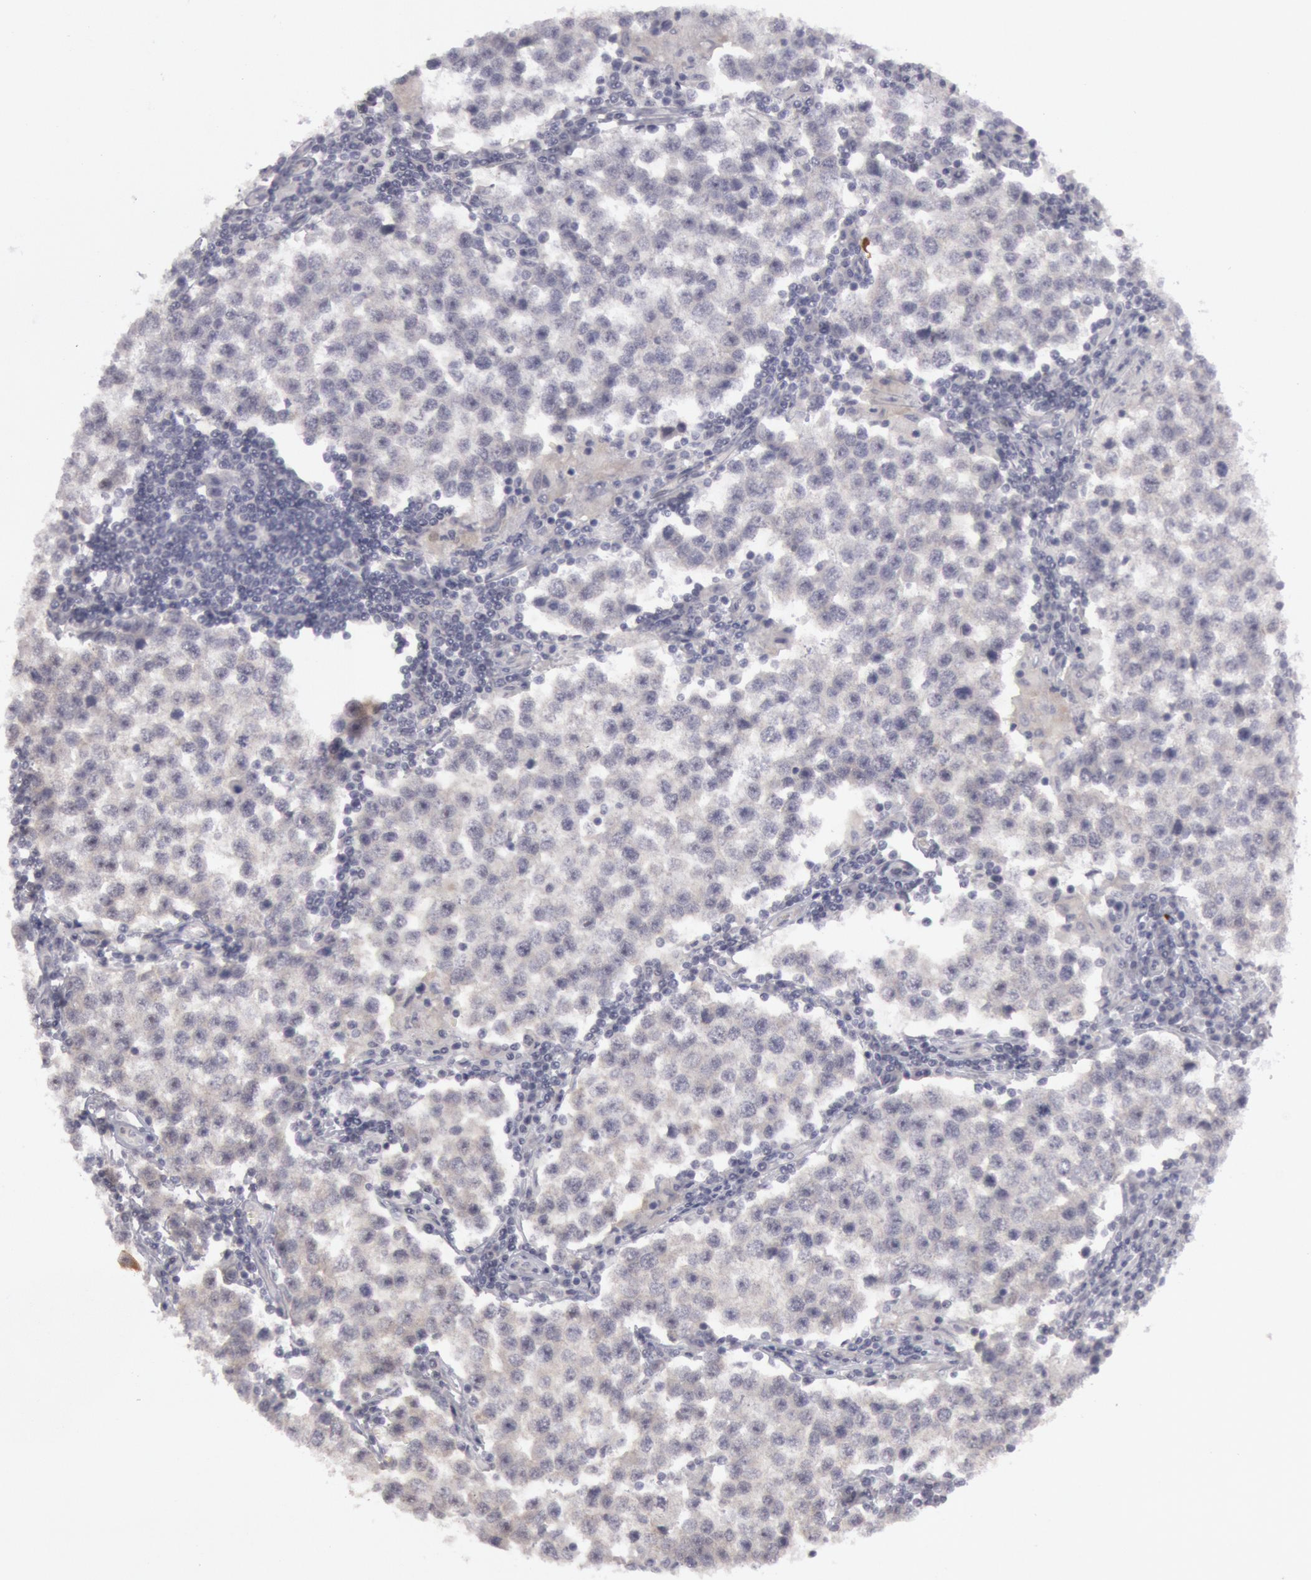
{"staining": {"intensity": "negative", "quantity": "none", "location": "none"}, "tissue": "testis cancer", "cell_type": "Tumor cells", "image_type": "cancer", "snomed": [{"axis": "morphology", "description": "Seminoma, NOS"}, {"axis": "topography", "description": "Testis"}], "caption": "Tumor cells show no significant protein staining in testis cancer.", "gene": "JOSD1", "patient": {"sex": "male", "age": 36}}